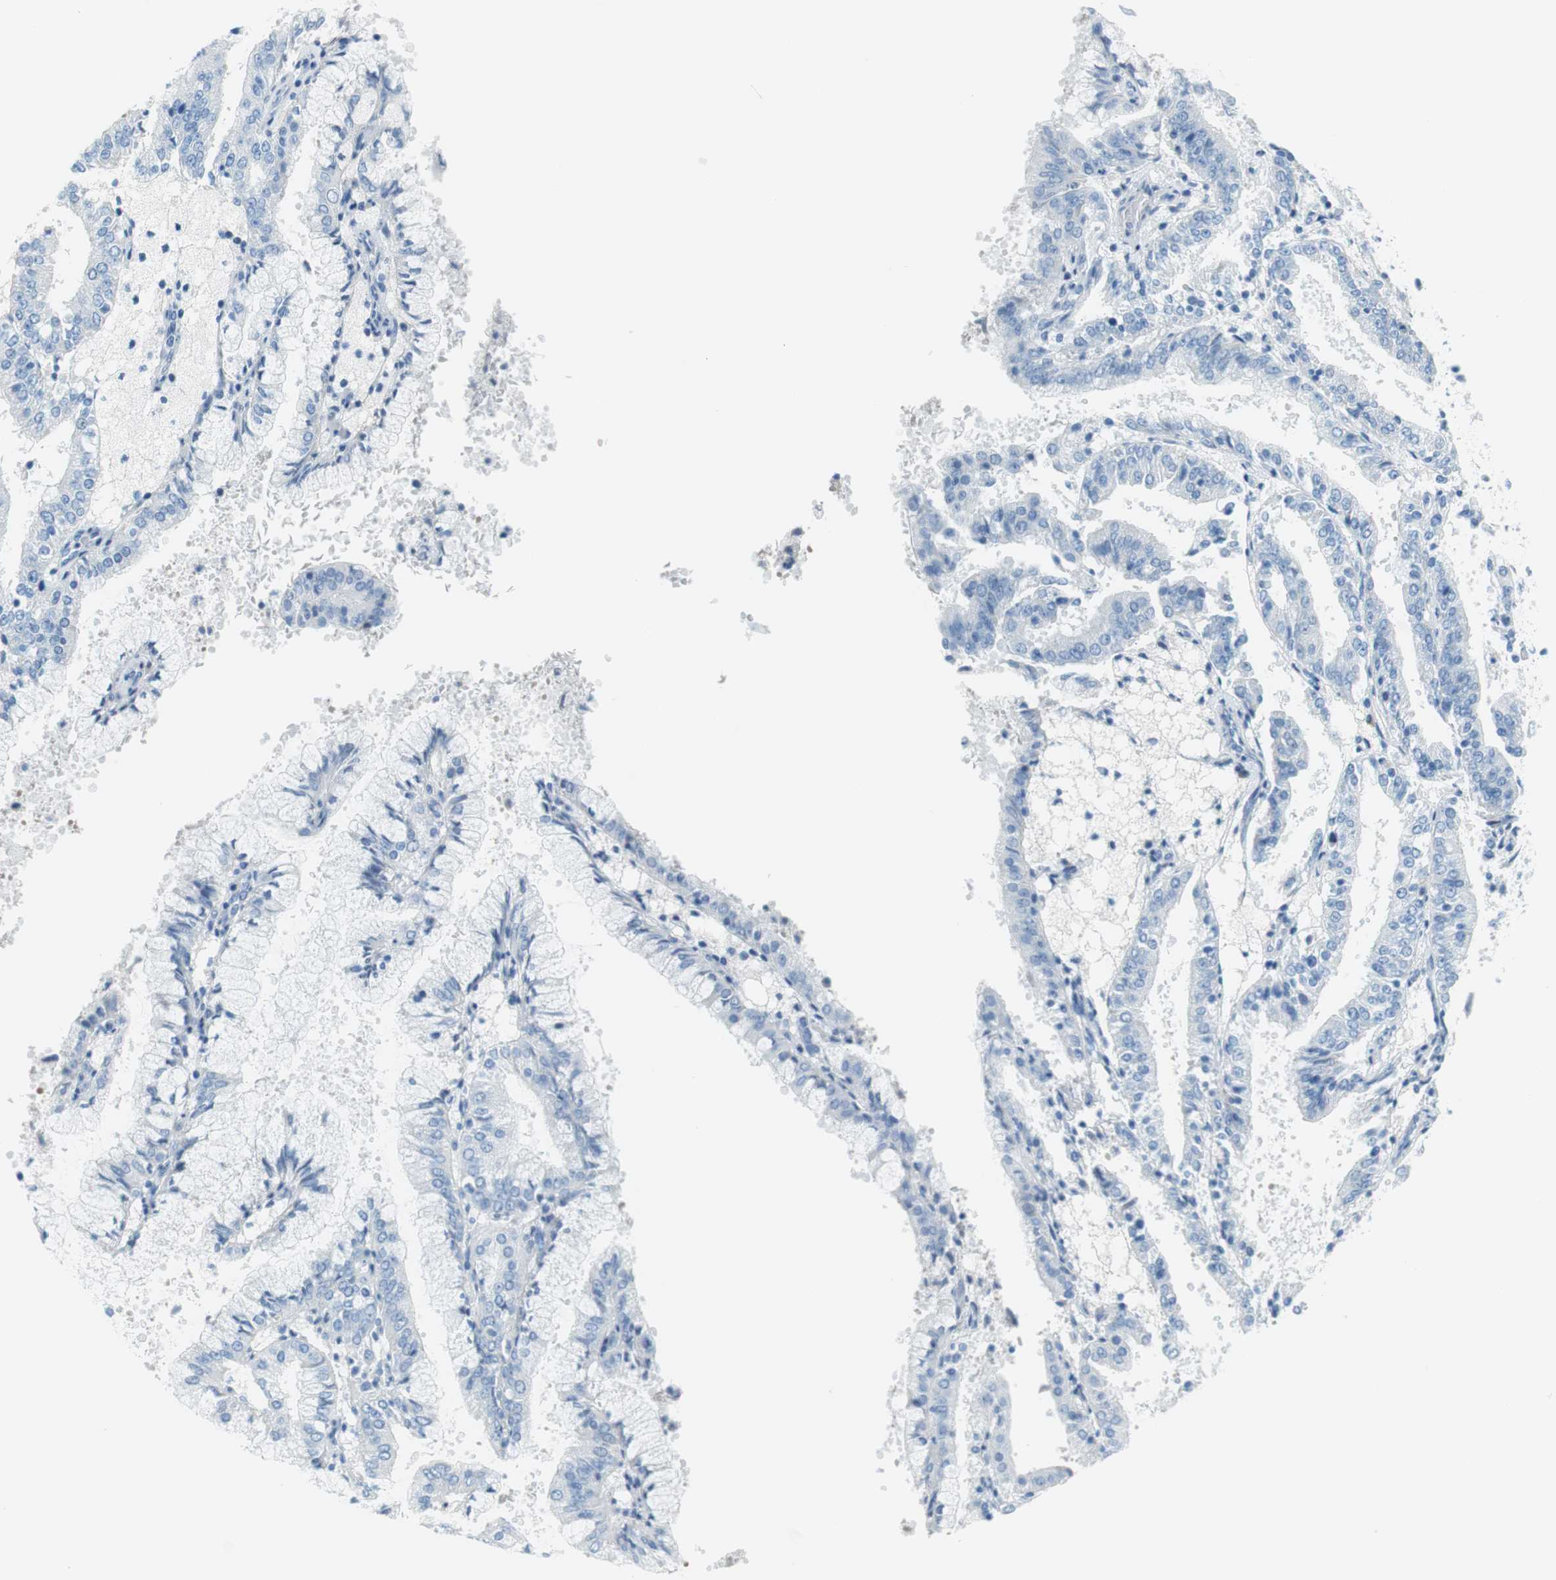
{"staining": {"intensity": "negative", "quantity": "none", "location": "none"}, "tissue": "endometrial cancer", "cell_type": "Tumor cells", "image_type": "cancer", "snomed": [{"axis": "morphology", "description": "Adenocarcinoma, NOS"}, {"axis": "topography", "description": "Endometrium"}], "caption": "This histopathology image is of endometrial cancer (adenocarcinoma) stained with immunohistochemistry (IHC) to label a protein in brown with the nuclei are counter-stained blue. There is no expression in tumor cells.", "gene": "MYH1", "patient": {"sex": "female", "age": 63}}